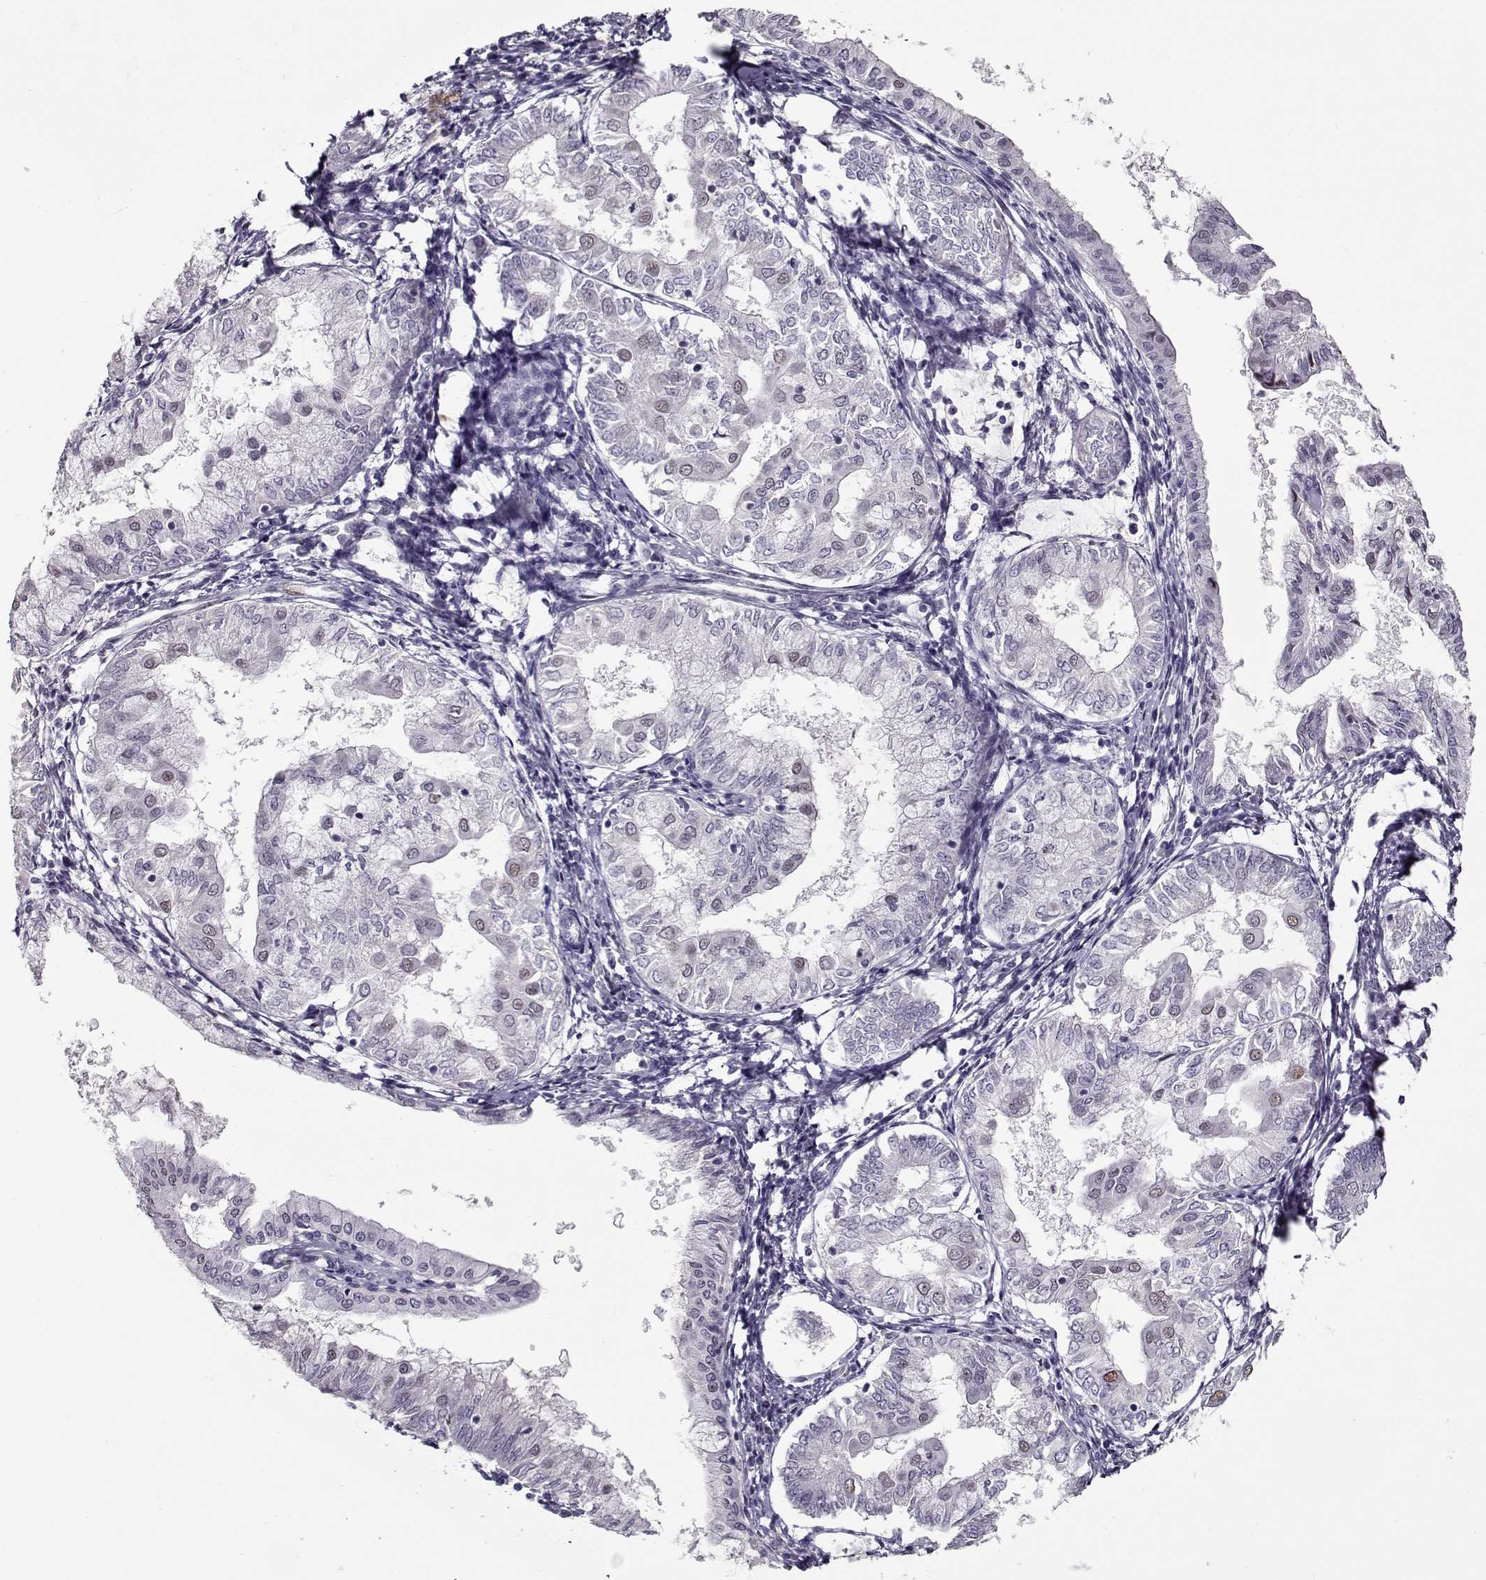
{"staining": {"intensity": "negative", "quantity": "none", "location": "none"}, "tissue": "endometrial cancer", "cell_type": "Tumor cells", "image_type": "cancer", "snomed": [{"axis": "morphology", "description": "Adenocarcinoma, NOS"}, {"axis": "topography", "description": "Endometrium"}], "caption": "A micrograph of human endometrial cancer (adenocarcinoma) is negative for staining in tumor cells.", "gene": "PRMT8", "patient": {"sex": "female", "age": 68}}